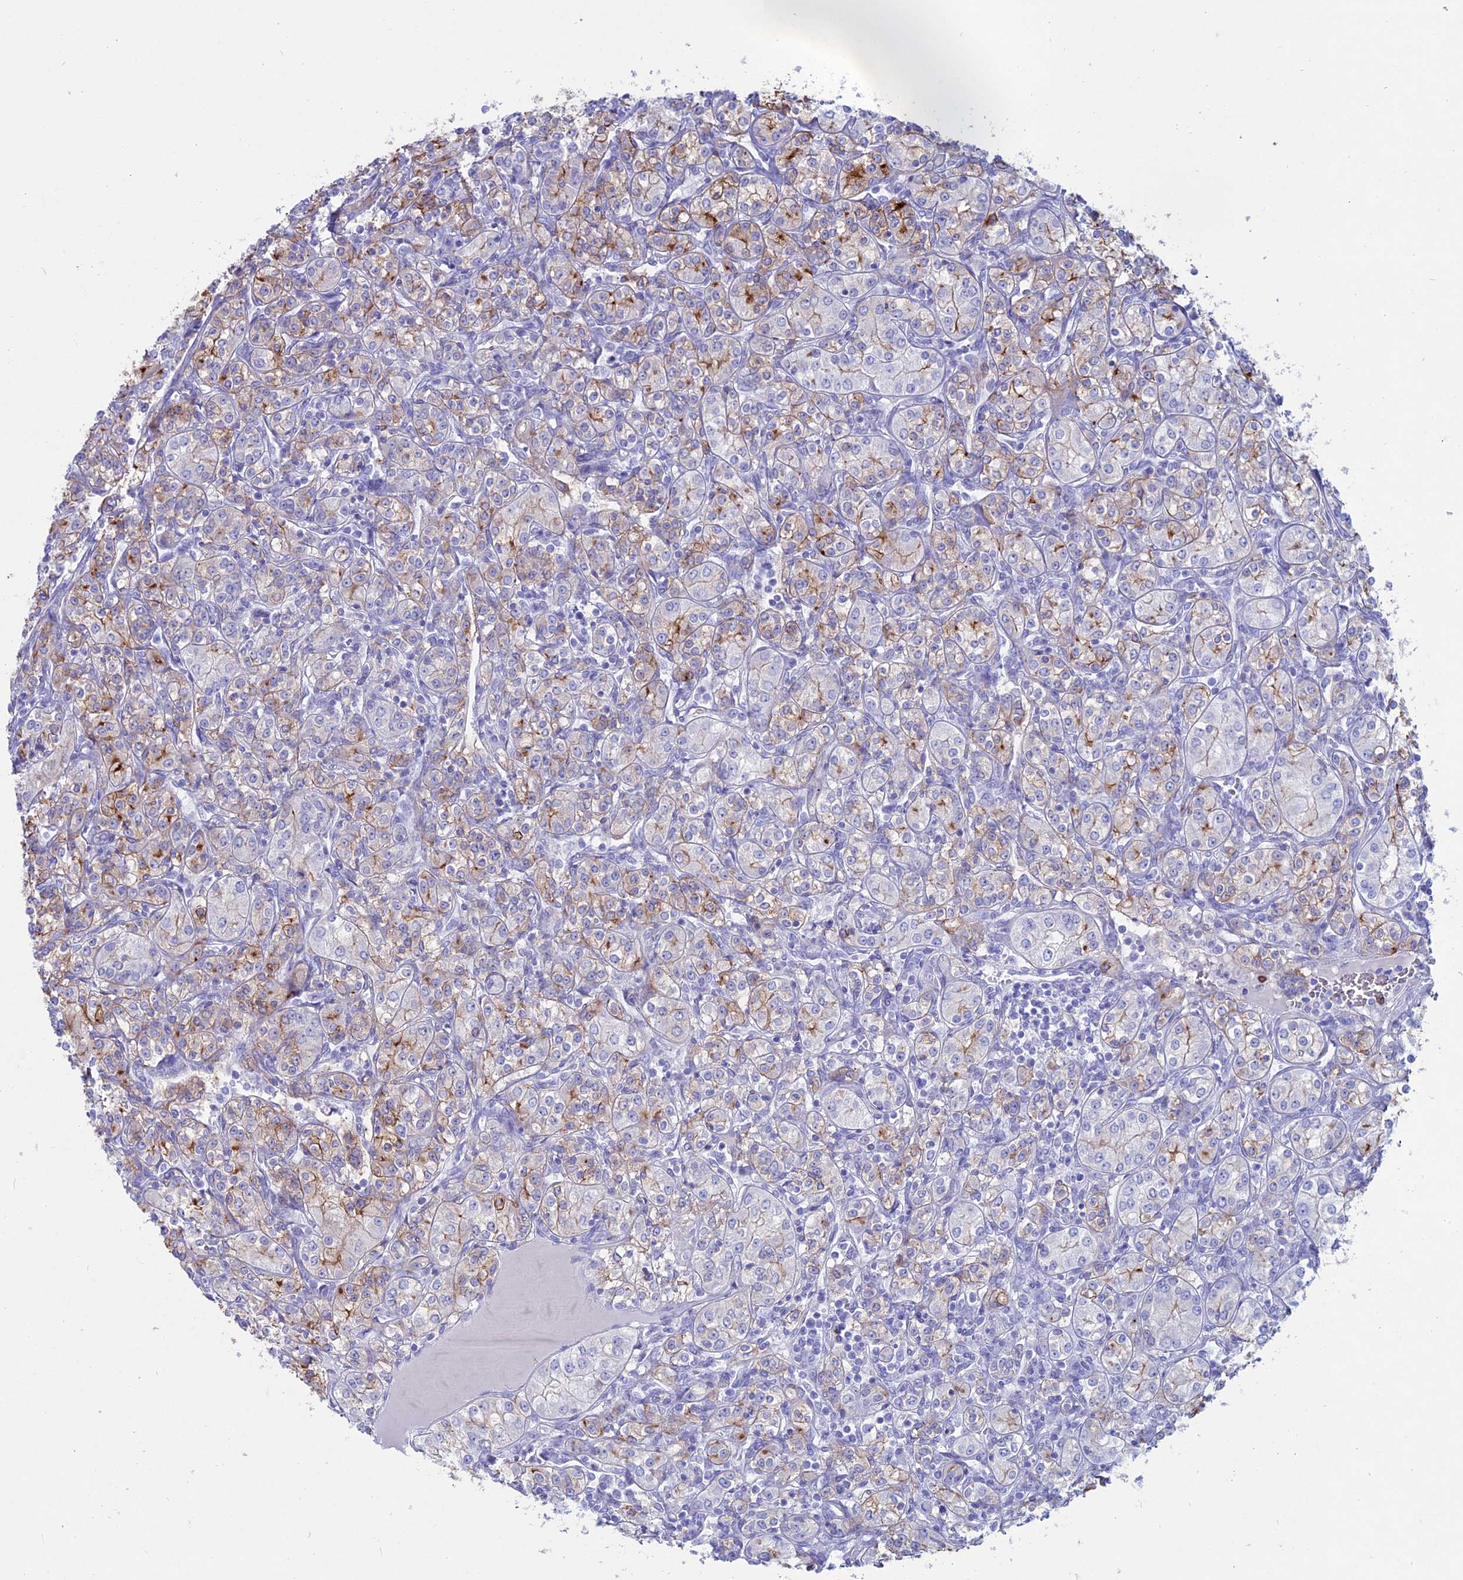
{"staining": {"intensity": "moderate", "quantity": "25%-75%", "location": "cytoplasmic/membranous"}, "tissue": "renal cancer", "cell_type": "Tumor cells", "image_type": "cancer", "snomed": [{"axis": "morphology", "description": "Adenocarcinoma, NOS"}, {"axis": "topography", "description": "Kidney"}], "caption": "IHC photomicrograph of neoplastic tissue: human renal cancer stained using immunohistochemistry (IHC) exhibits medium levels of moderate protein expression localized specifically in the cytoplasmic/membranous of tumor cells, appearing as a cytoplasmic/membranous brown color.", "gene": "OR2AE1", "patient": {"sex": "male", "age": 77}}